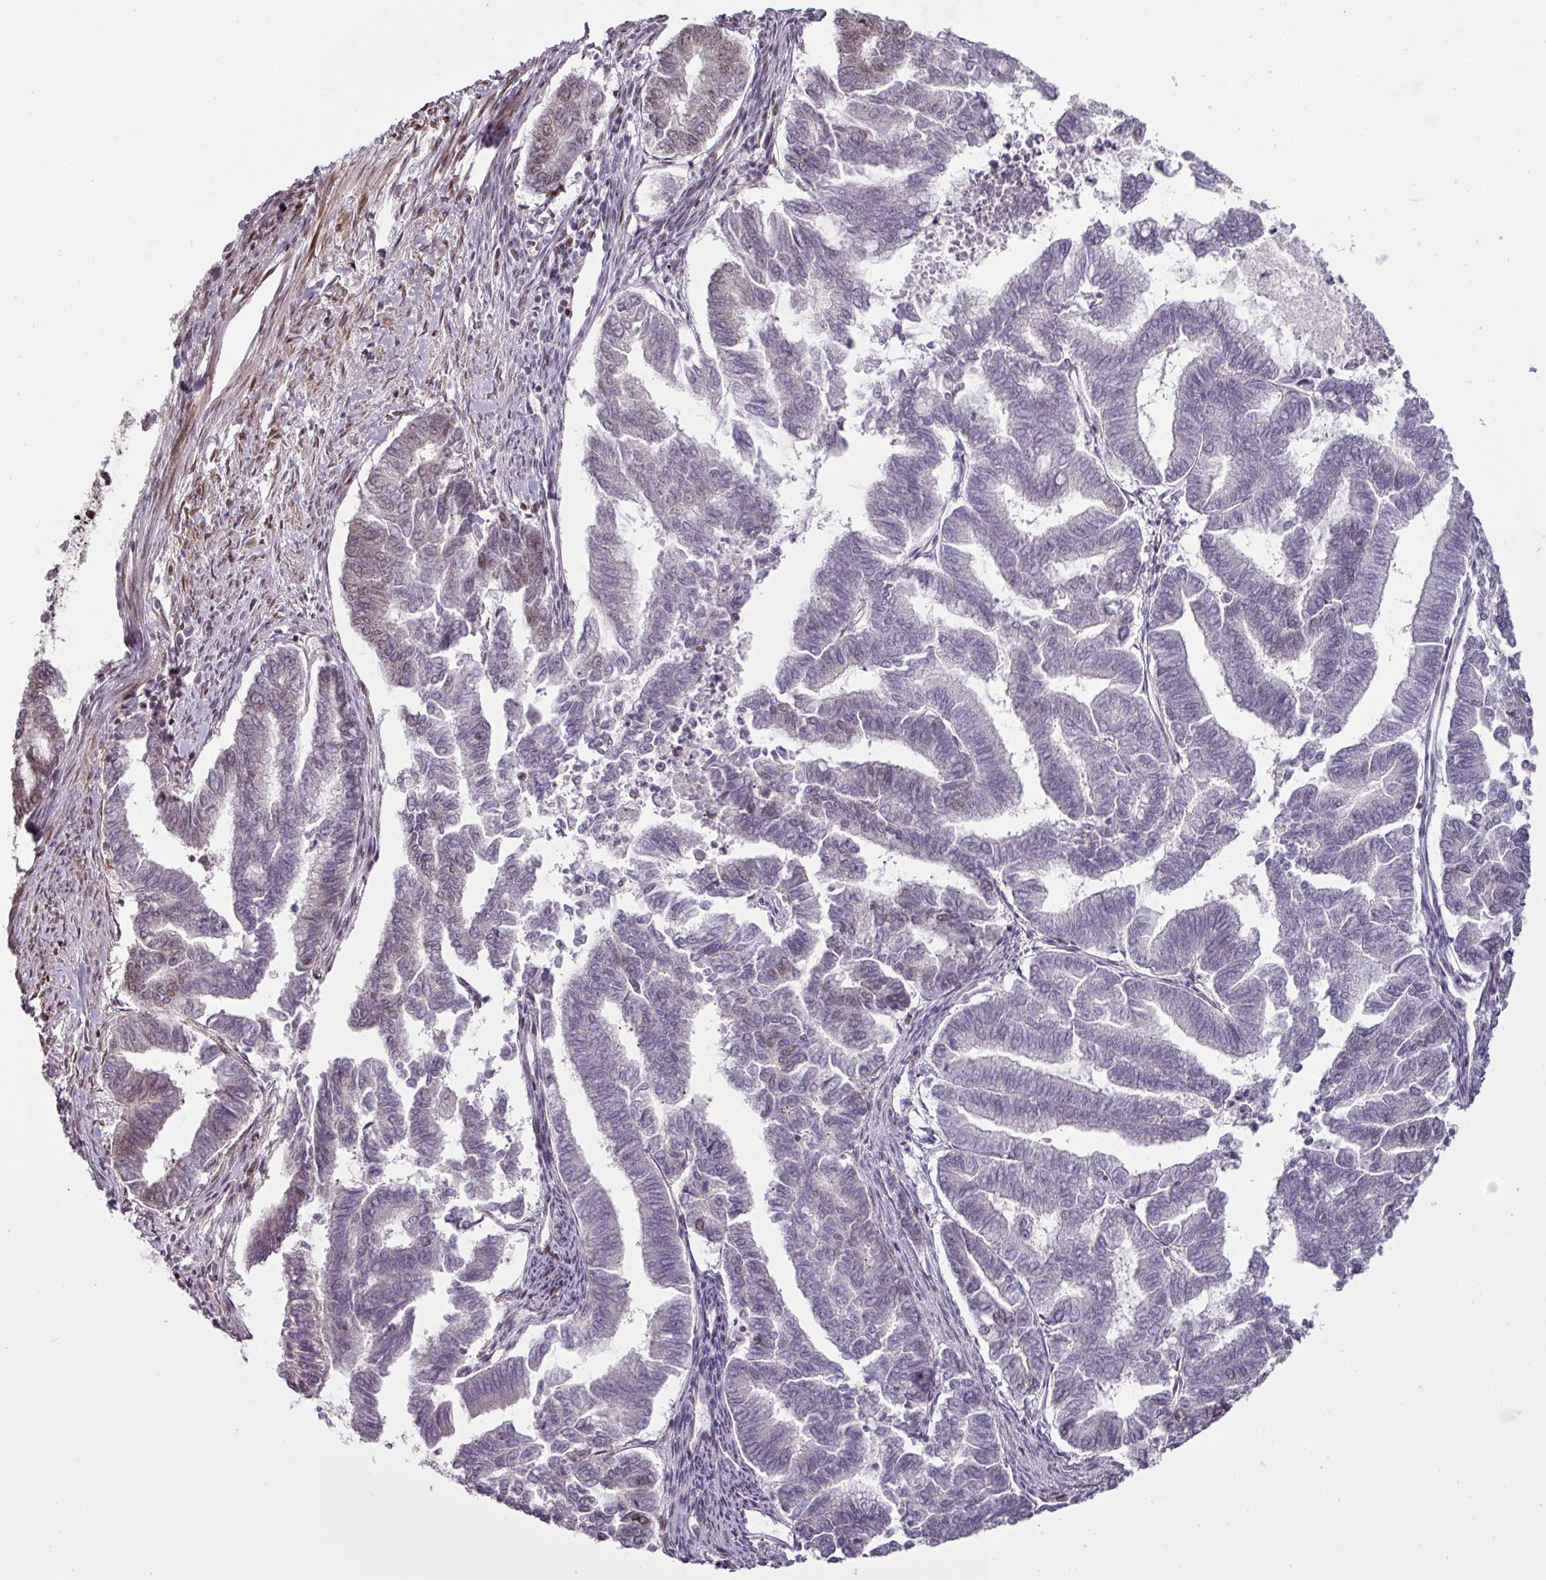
{"staining": {"intensity": "weak", "quantity": "<25%", "location": "nuclear"}, "tissue": "endometrial cancer", "cell_type": "Tumor cells", "image_type": "cancer", "snomed": [{"axis": "morphology", "description": "Adenocarcinoma, NOS"}, {"axis": "topography", "description": "Endometrium"}], "caption": "Immunohistochemistry (IHC) photomicrograph of endometrial adenocarcinoma stained for a protein (brown), which shows no positivity in tumor cells.", "gene": "MYSM1", "patient": {"sex": "female", "age": 79}}